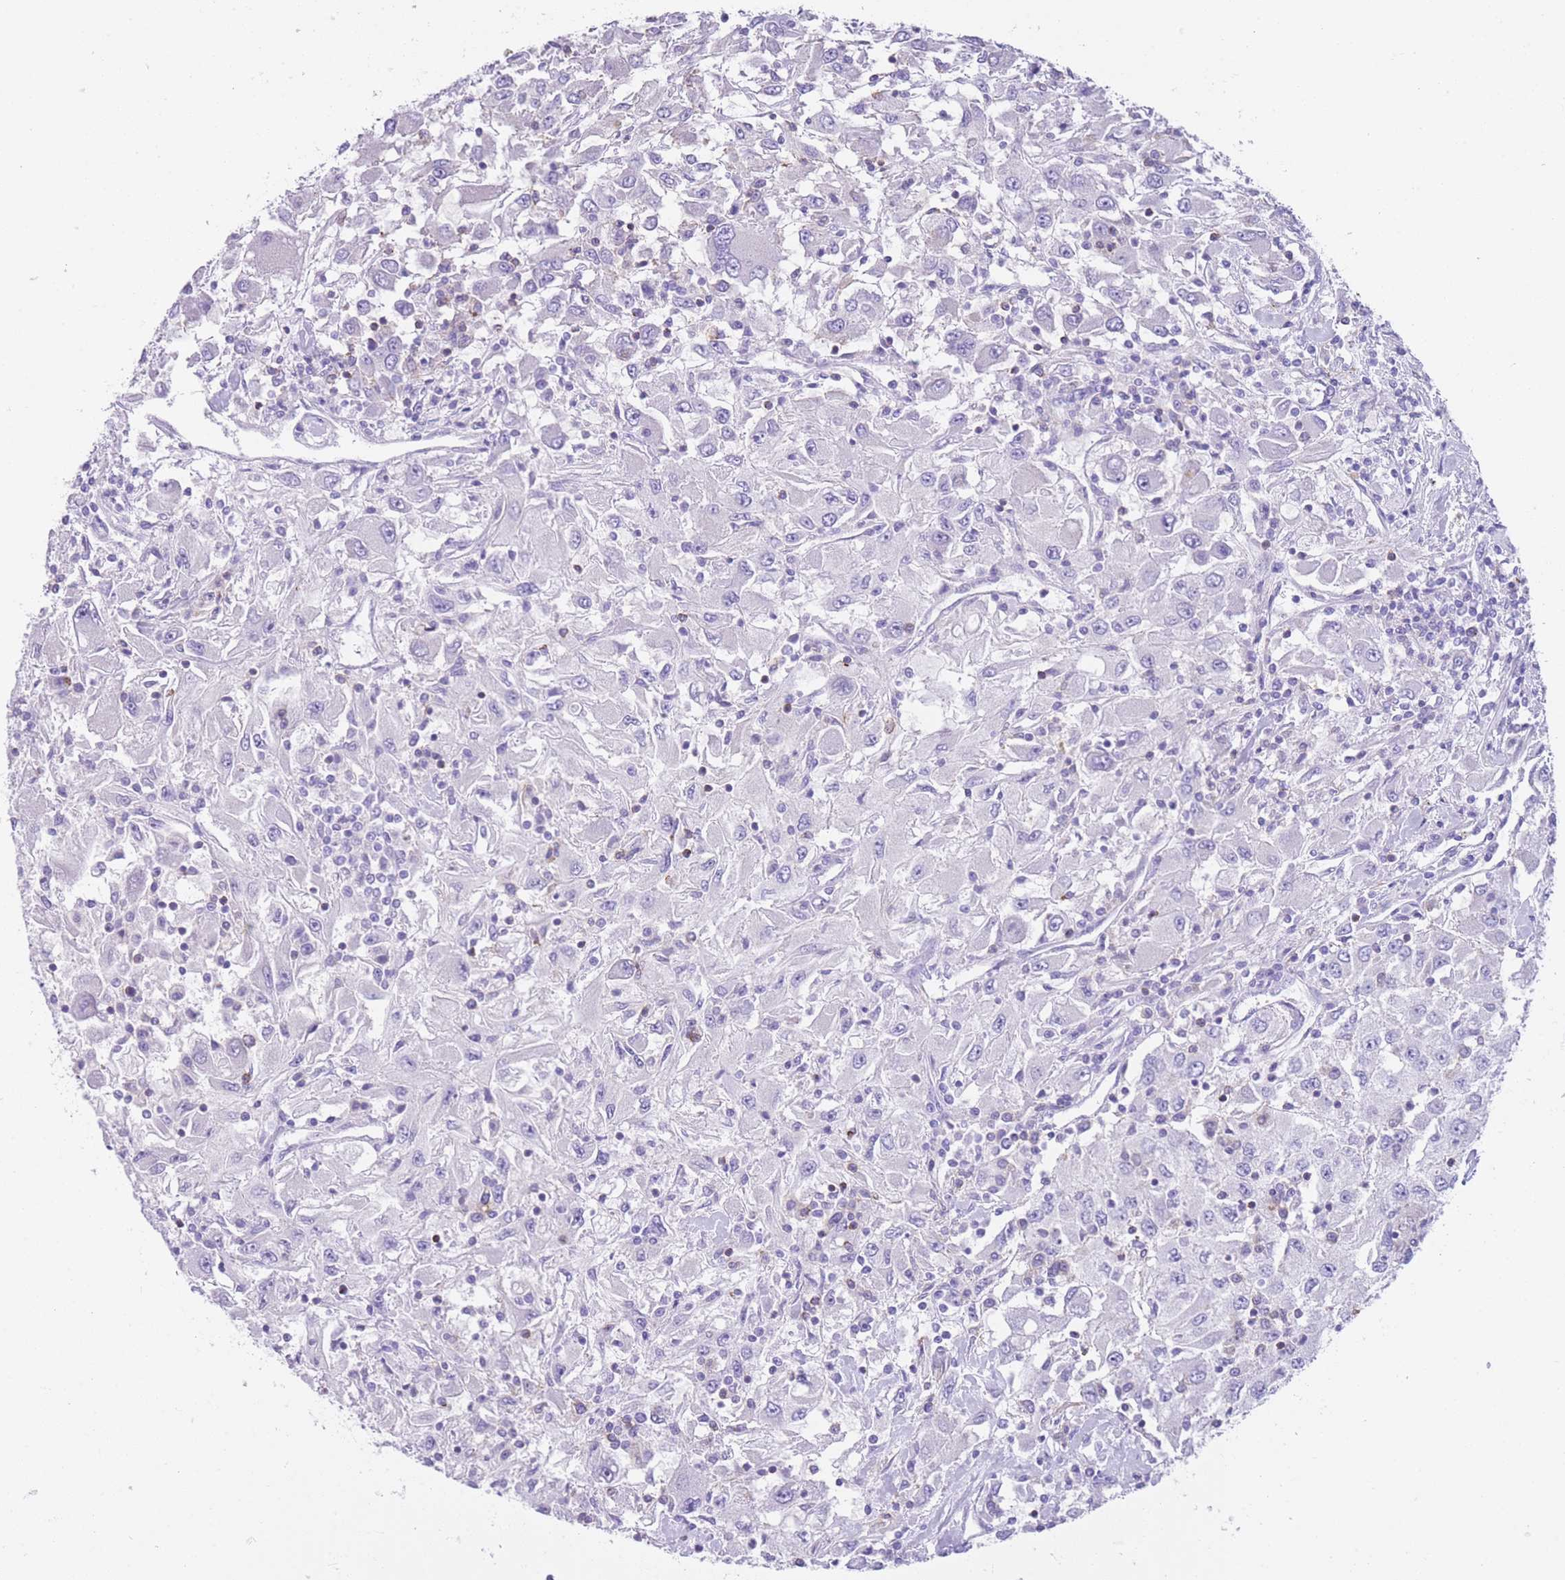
{"staining": {"intensity": "negative", "quantity": "none", "location": "none"}, "tissue": "renal cancer", "cell_type": "Tumor cells", "image_type": "cancer", "snomed": [{"axis": "morphology", "description": "Adenocarcinoma, NOS"}, {"axis": "topography", "description": "Kidney"}], "caption": "Histopathology image shows no protein expression in tumor cells of renal adenocarcinoma tissue. The staining was performed using DAB to visualize the protein expression in brown, while the nuclei were stained in blue with hematoxylin (Magnification: 20x).", "gene": "LDB3", "patient": {"sex": "female", "age": 67}}